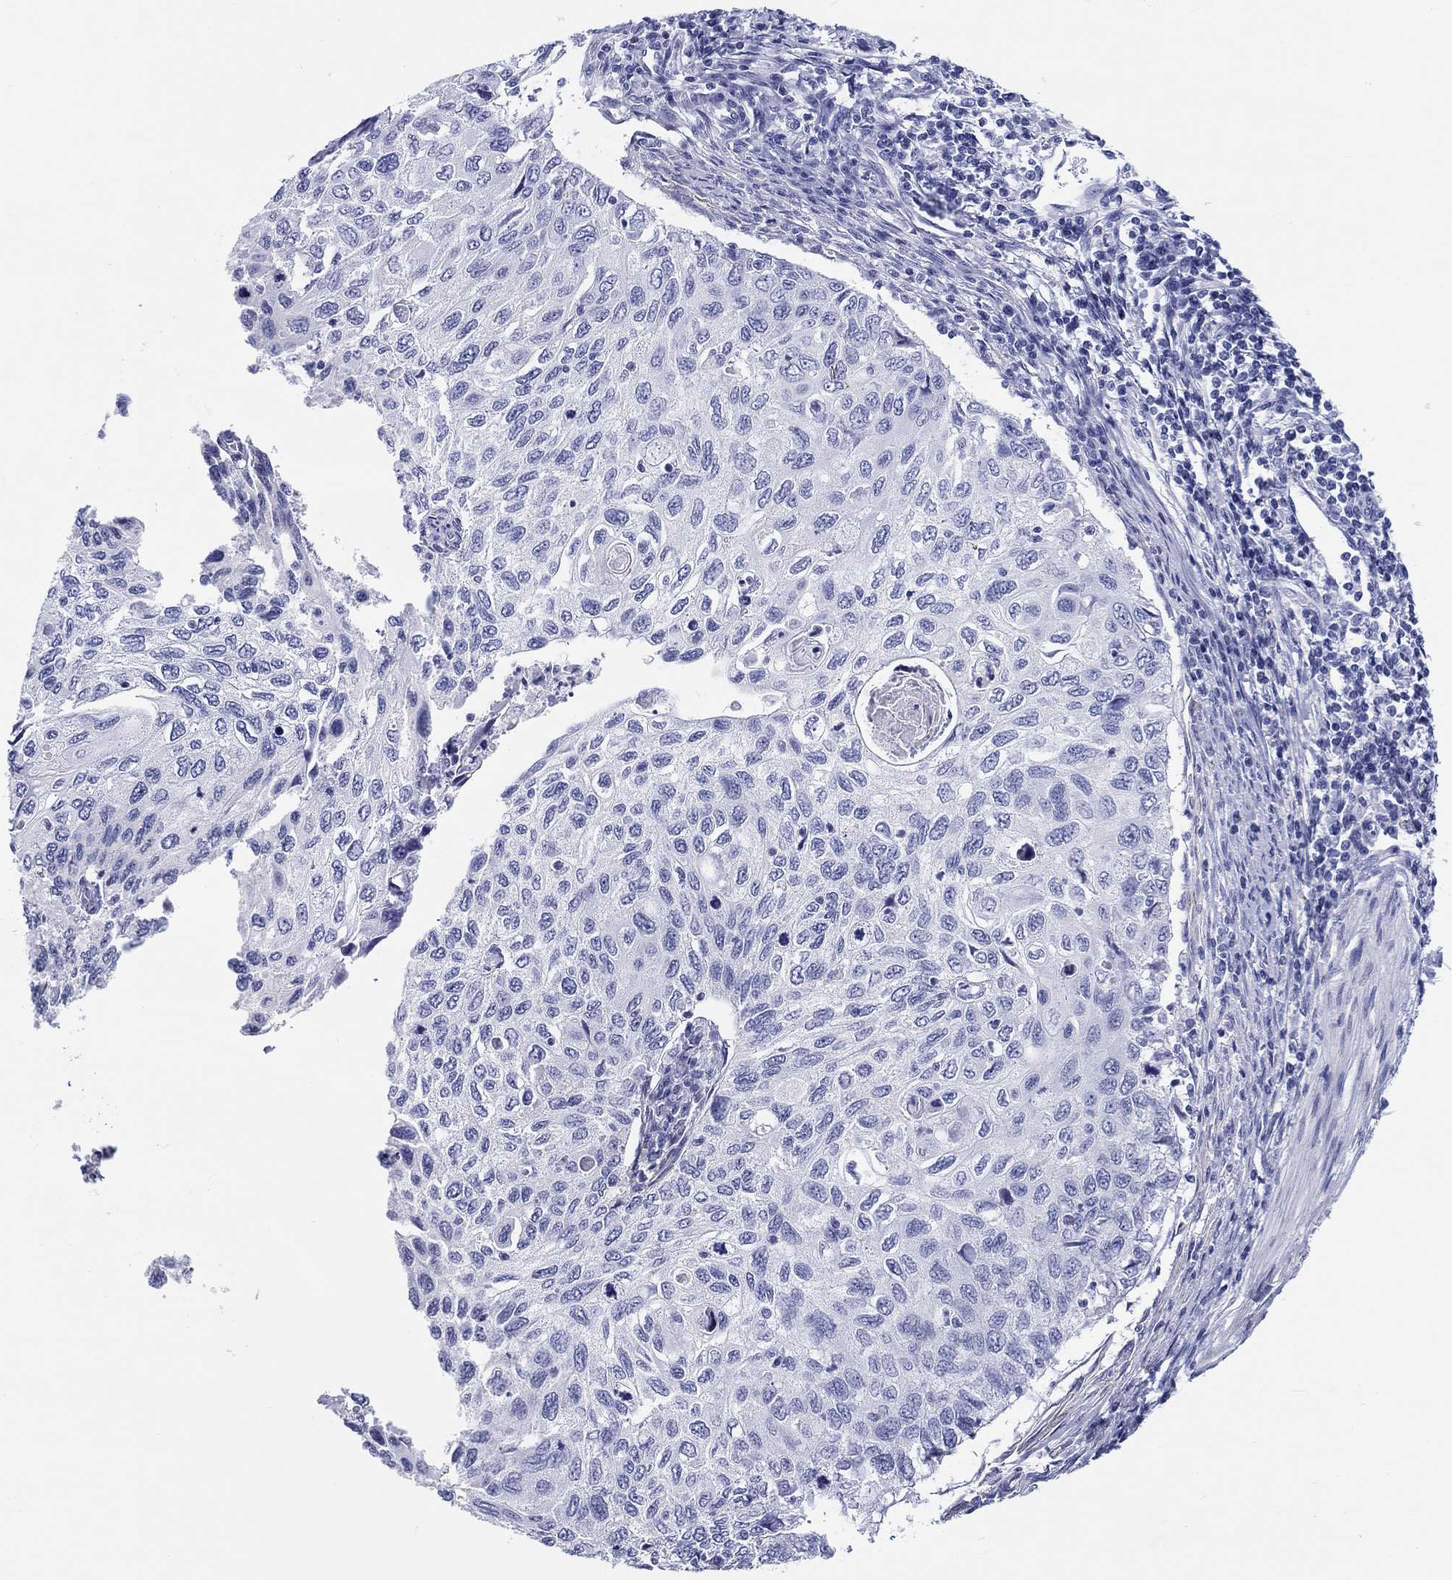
{"staining": {"intensity": "negative", "quantity": "none", "location": "none"}, "tissue": "cervical cancer", "cell_type": "Tumor cells", "image_type": "cancer", "snomed": [{"axis": "morphology", "description": "Squamous cell carcinoma, NOS"}, {"axis": "topography", "description": "Cervix"}], "caption": "This image is of squamous cell carcinoma (cervical) stained with IHC to label a protein in brown with the nuclei are counter-stained blue. There is no staining in tumor cells. (DAB (3,3'-diaminobenzidine) IHC with hematoxylin counter stain).", "gene": "H1-1", "patient": {"sex": "female", "age": 70}}